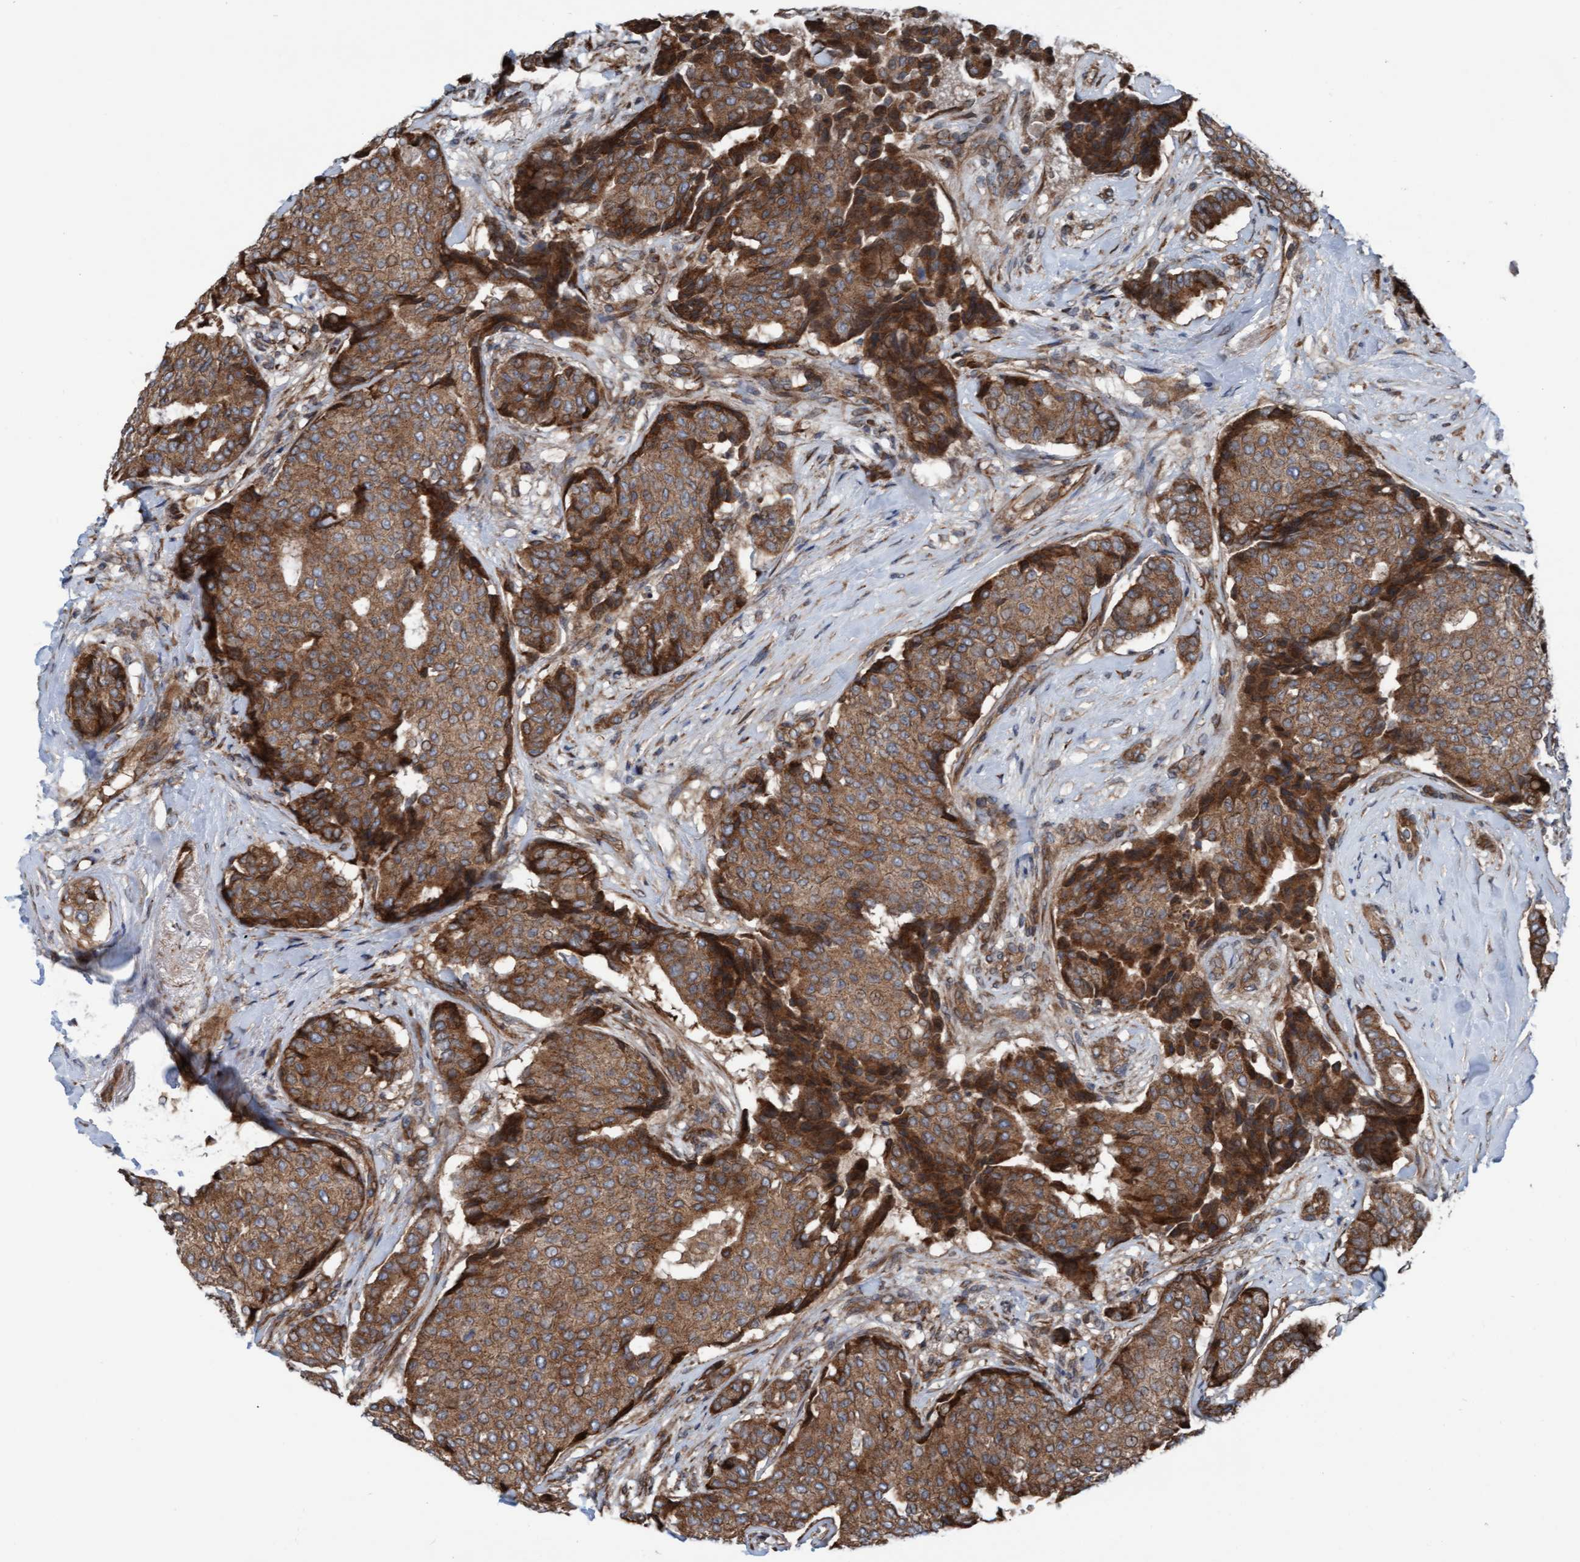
{"staining": {"intensity": "moderate", "quantity": ">75%", "location": "cytoplasmic/membranous"}, "tissue": "breast cancer", "cell_type": "Tumor cells", "image_type": "cancer", "snomed": [{"axis": "morphology", "description": "Duct carcinoma"}, {"axis": "topography", "description": "Breast"}], "caption": "IHC histopathology image of invasive ductal carcinoma (breast) stained for a protein (brown), which displays medium levels of moderate cytoplasmic/membranous expression in about >75% of tumor cells.", "gene": "RAP1GAP2", "patient": {"sex": "female", "age": 75}}